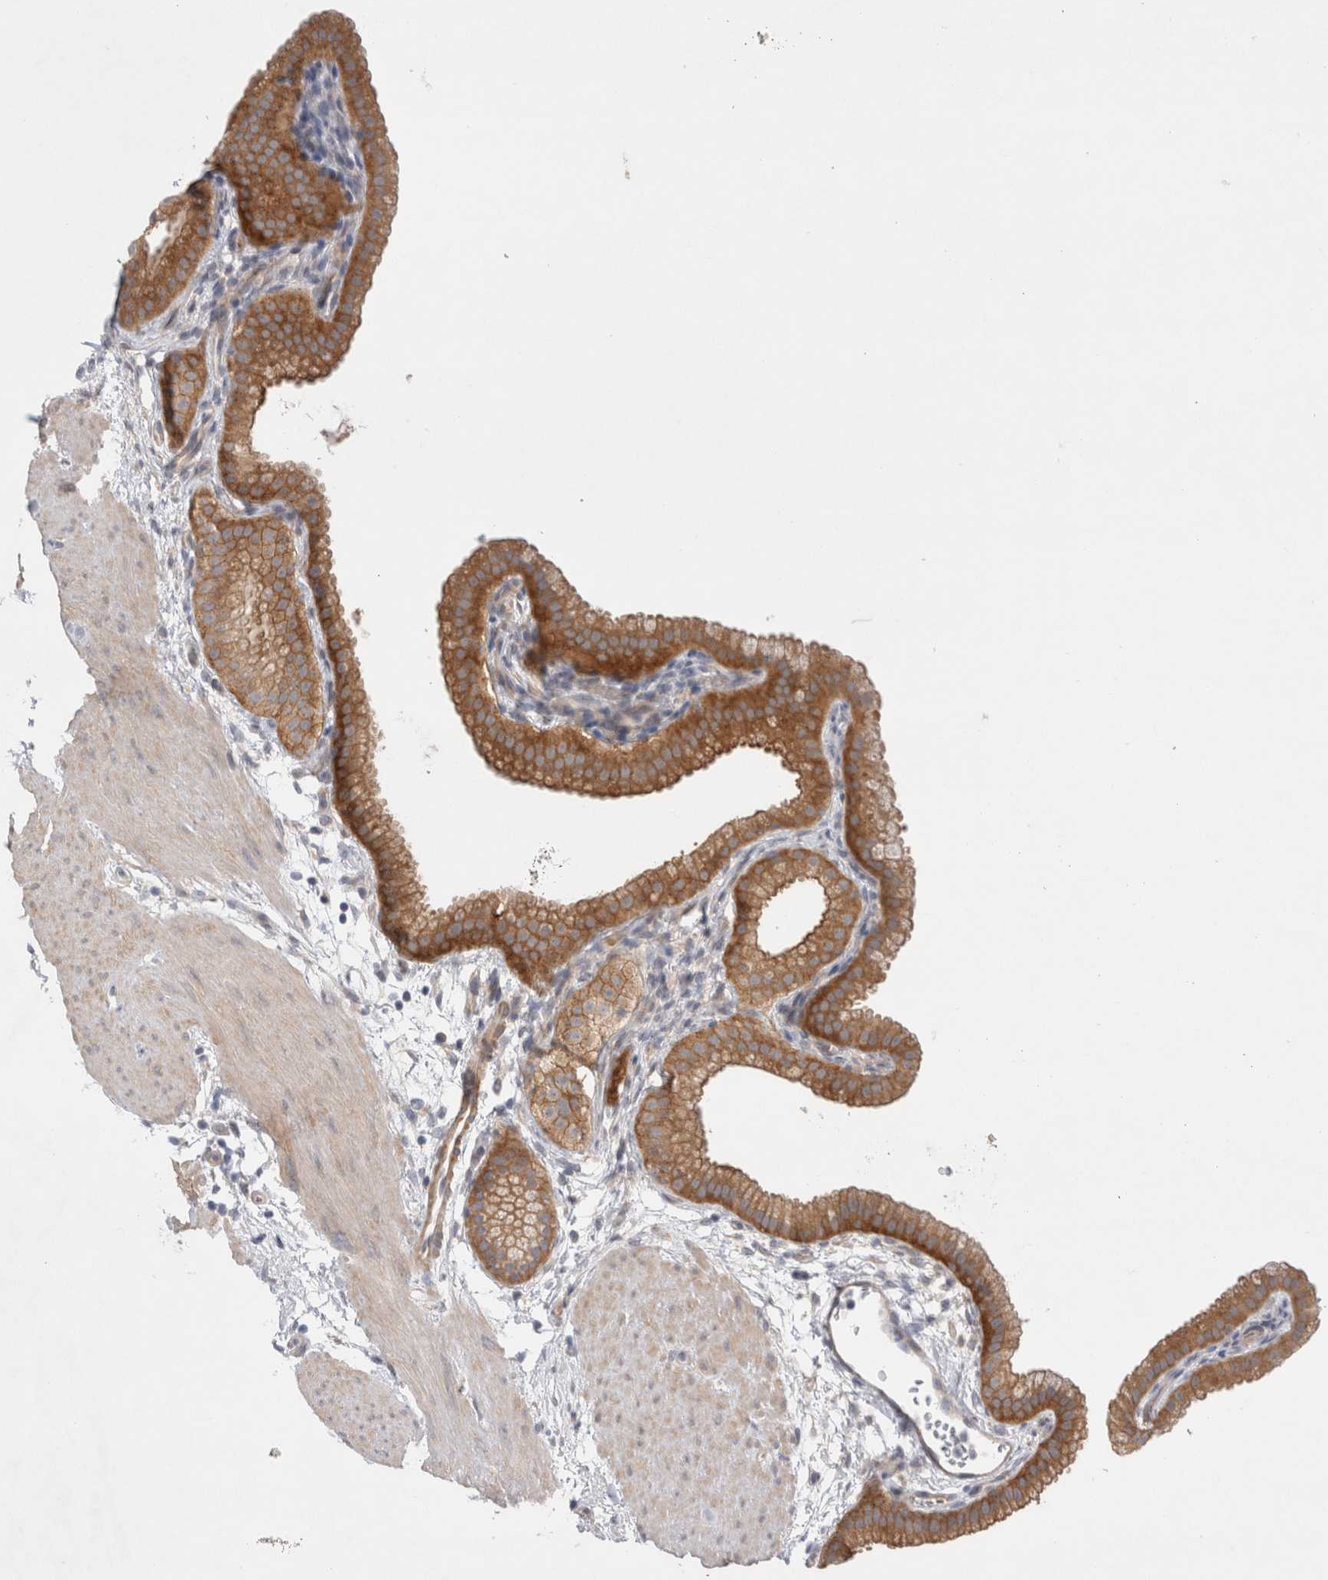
{"staining": {"intensity": "strong", "quantity": ">75%", "location": "cytoplasmic/membranous"}, "tissue": "gallbladder", "cell_type": "Glandular cells", "image_type": "normal", "snomed": [{"axis": "morphology", "description": "Normal tissue, NOS"}, {"axis": "topography", "description": "Gallbladder"}], "caption": "This photomicrograph reveals unremarkable gallbladder stained with immunohistochemistry to label a protein in brown. The cytoplasmic/membranous of glandular cells show strong positivity for the protein. Nuclei are counter-stained blue.", "gene": "WIPF2", "patient": {"sex": "female", "age": 64}}